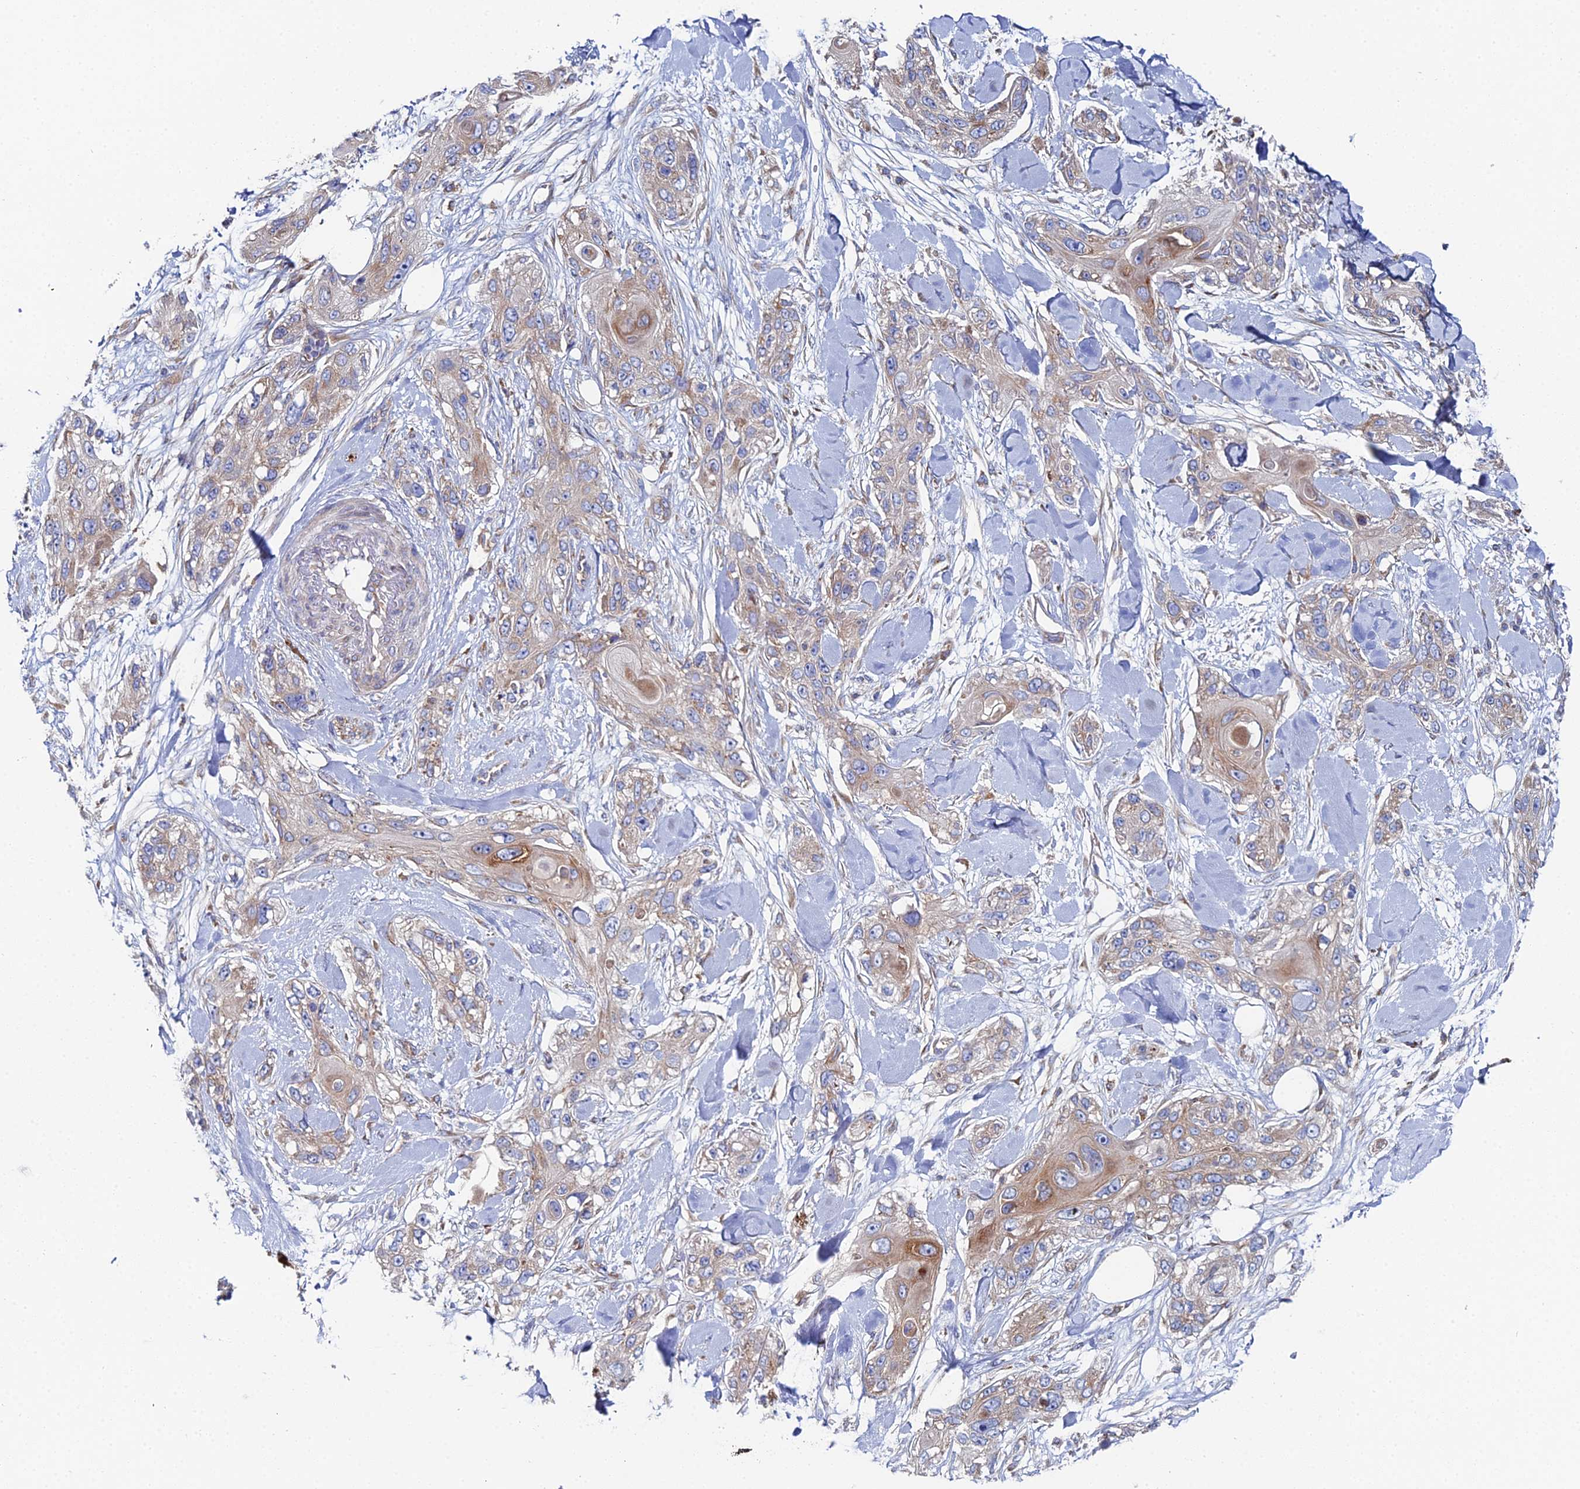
{"staining": {"intensity": "moderate", "quantity": "<25%", "location": "cytoplasmic/membranous"}, "tissue": "skin cancer", "cell_type": "Tumor cells", "image_type": "cancer", "snomed": [{"axis": "morphology", "description": "Normal tissue, NOS"}, {"axis": "morphology", "description": "Squamous cell carcinoma, NOS"}, {"axis": "topography", "description": "Skin"}], "caption": "The immunohistochemical stain labels moderate cytoplasmic/membranous positivity in tumor cells of skin cancer tissue. (DAB IHC, brown staining for protein, blue staining for nuclei).", "gene": "CLCN3", "patient": {"sex": "male", "age": 72}}